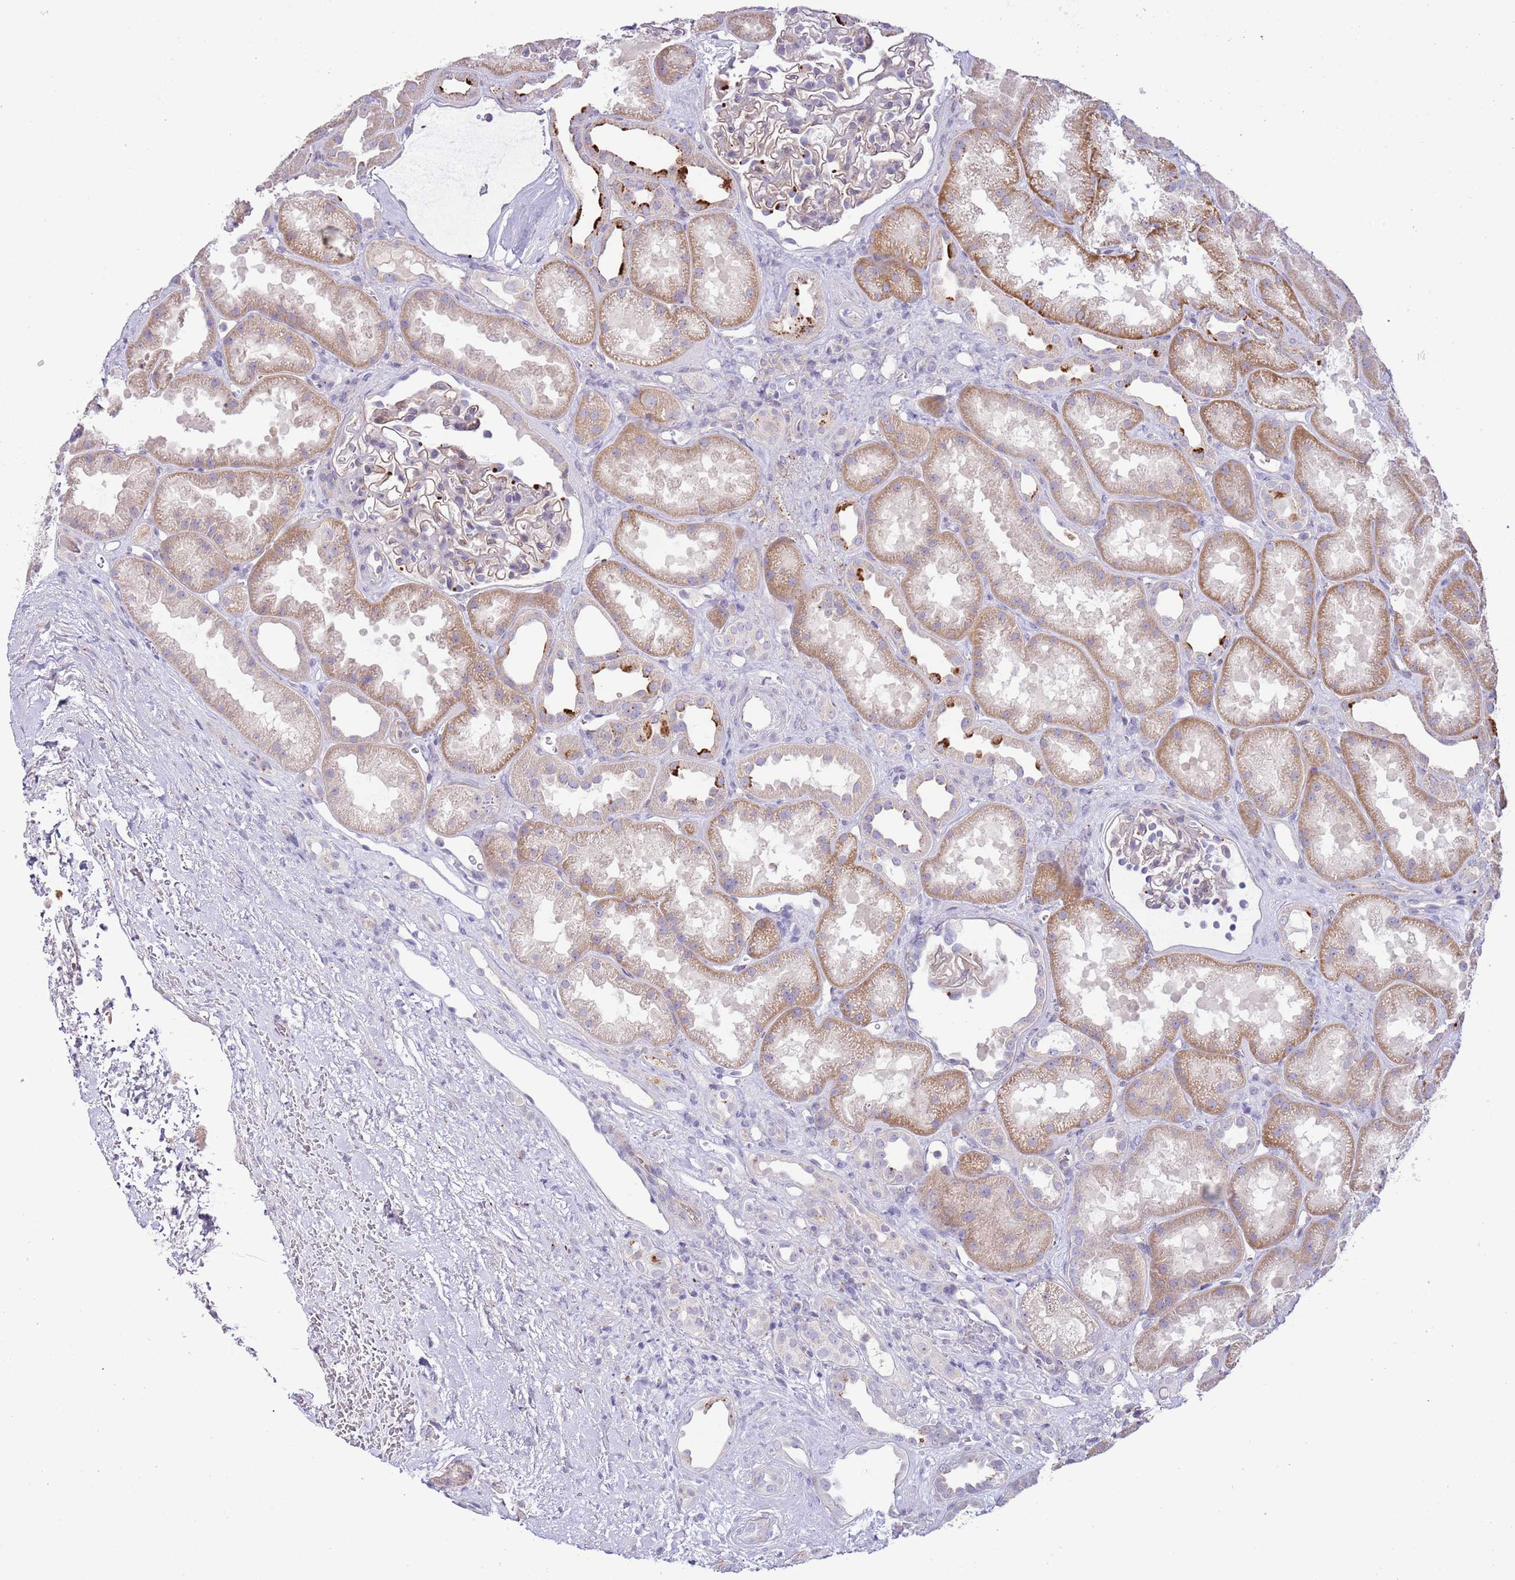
{"staining": {"intensity": "strong", "quantity": "<25%", "location": "cytoplasmic/membranous"}, "tissue": "kidney", "cell_type": "Cells in glomeruli", "image_type": "normal", "snomed": [{"axis": "morphology", "description": "Normal tissue, NOS"}, {"axis": "topography", "description": "Kidney"}], "caption": "Cells in glomeruli show strong cytoplasmic/membranous expression in about <25% of cells in unremarkable kidney. Using DAB (3,3'-diaminobenzidine) (brown) and hematoxylin (blue) stains, captured at high magnification using brightfield microscopy.", "gene": "ABHD17A", "patient": {"sex": "male", "age": 61}}